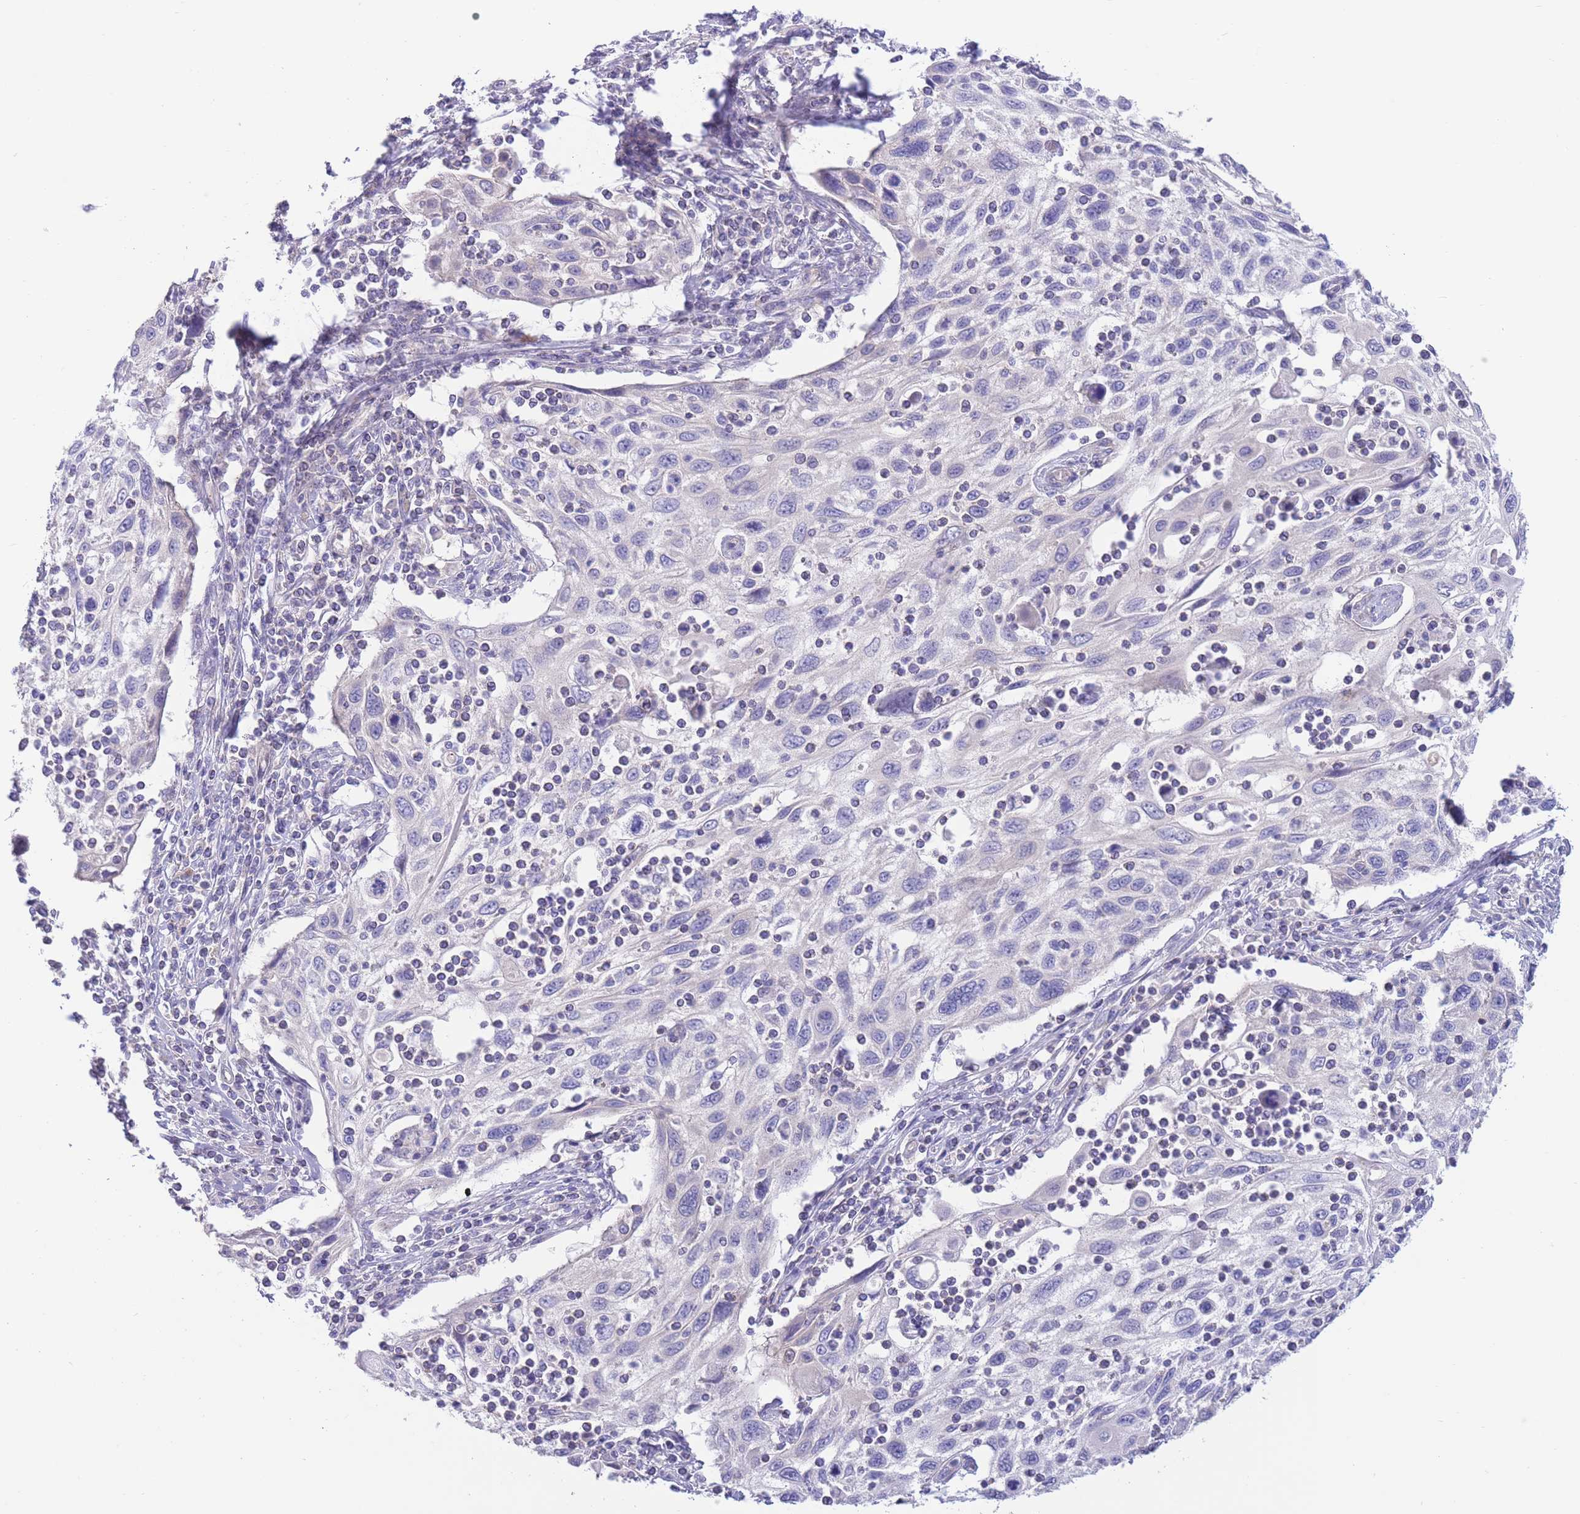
{"staining": {"intensity": "negative", "quantity": "none", "location": "none"}, "tissue": "cervical cancer", "cell_type": "Tumor cells", "image_type": "cancer", "snomed": [{"axis": "morphology", "description": "Squamous cell carcinoma, NOS"}, {"axis": "topography", "description": "Cervix"}], "caption": "DAB immunohistochemical staining of human cervical cancer reveals no significant expression in tumor cells.", "gene": "ALS2CL", "patient": {"sex": "female", "age": 70}}